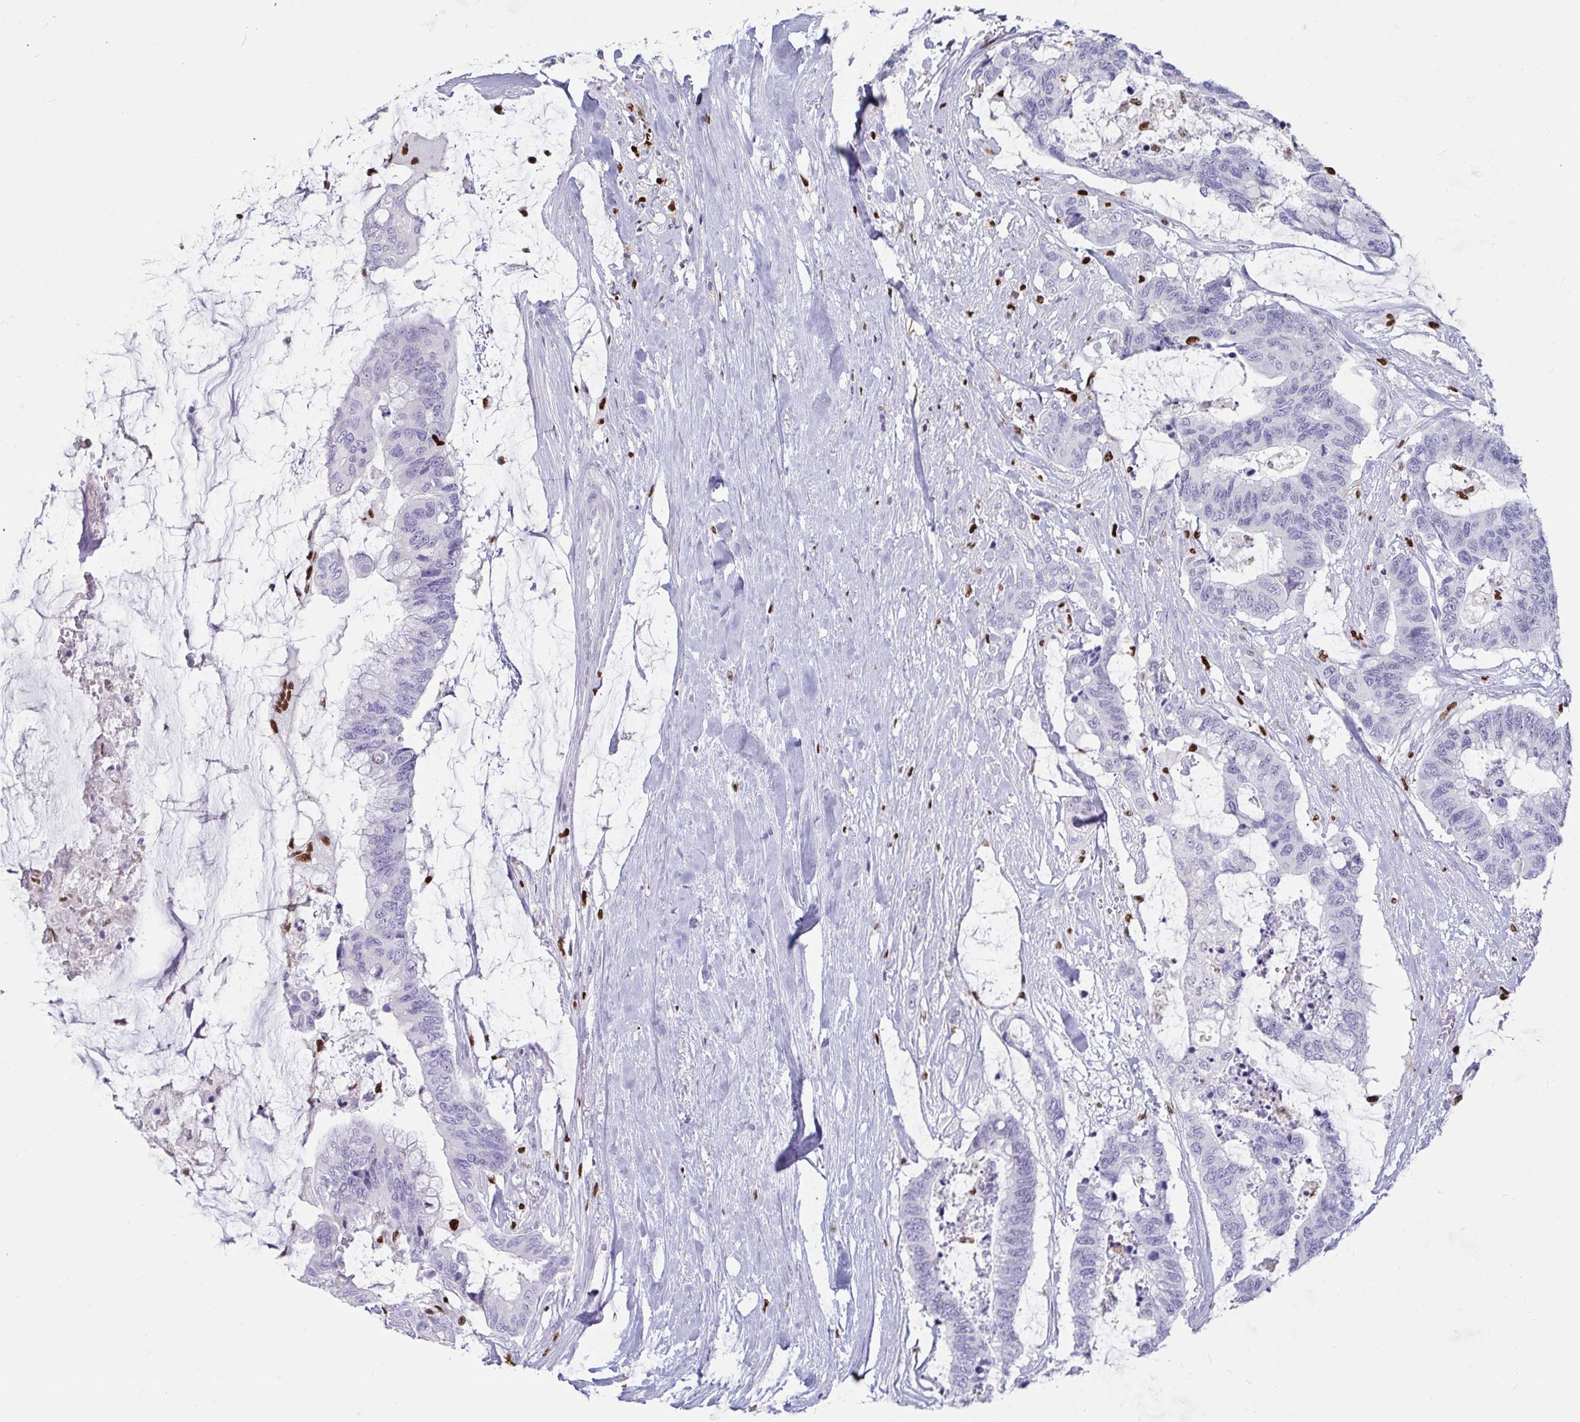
{"staining": {"intensity": "negative", "quantity": "none", "location": "none"}, "tissue": "colorectal cancer", "cell_type": "Tumor cells", "image_type": "cancer", "snomed": [{"axis": "morphology", "description": "Adenocarcinoma, NOS"}, {"axis": "topography", "description": "Rectum"}], "caption": "There is no significant expression in tumor cells of colorectal cancer (adenocarcinoma).", "gene": "ZNF586", "patient": {"sex": "female", "age": 59}}